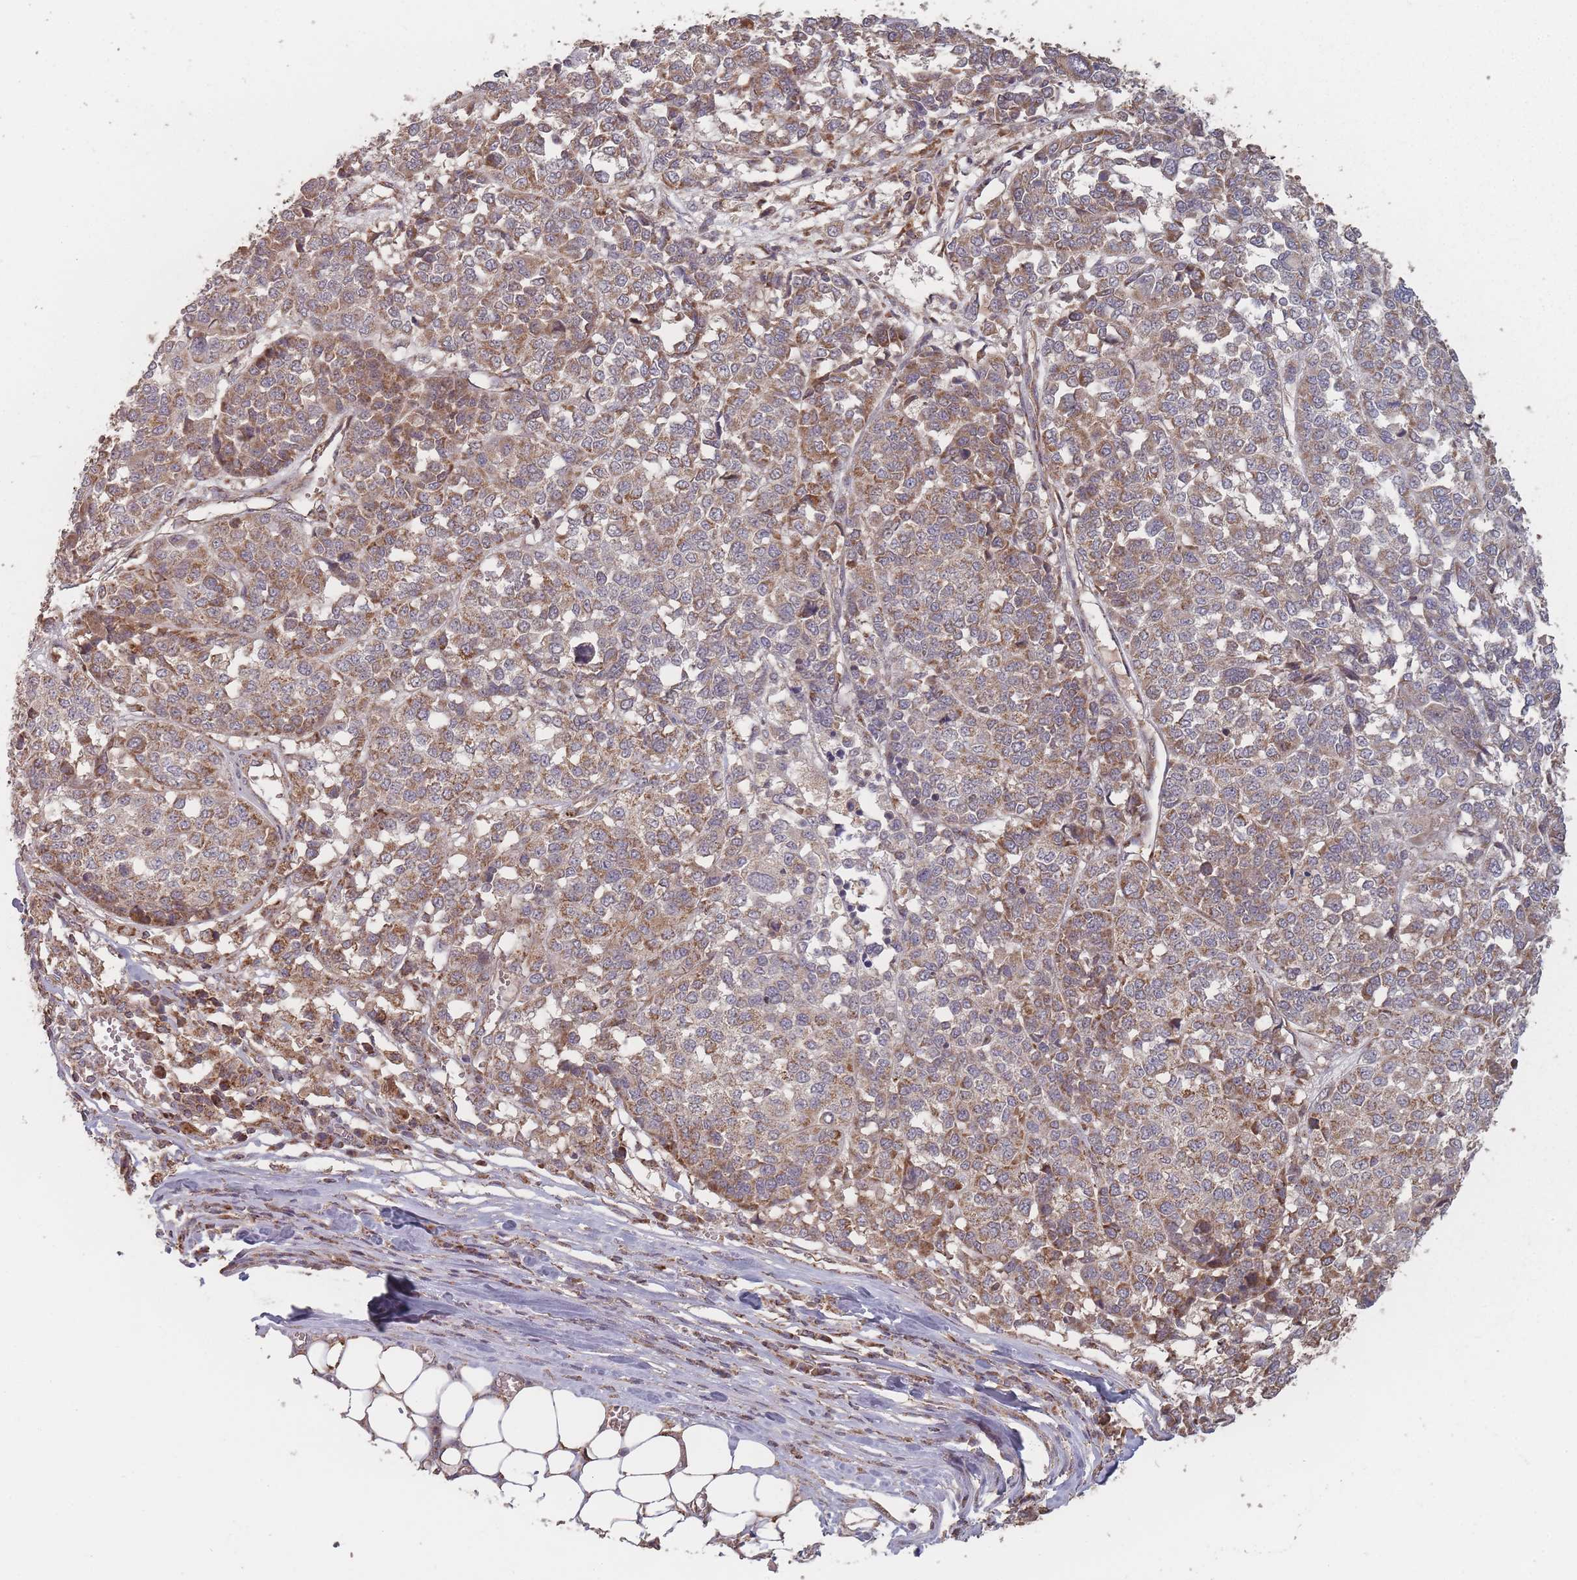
{"staining": {"intensity": "moderate", "quantity": ">75%", "location": "cytoplasmic/membranous"}, "tissue": "melanoma", "cell_type": "Tumor cells", "image_type": "cancer", "snomed": [{"axis": "morphology", "description": "Malignant melanoma, Metastatic site"}, {"axis": "topography", "description": "Lymph node"}], "caption": "Malignant melanoma (metastatic site) tissue displays moderate cytoplasmic/membranous expression in about >75% of tumor cells, visualized by immunohistochemistry.", "gene": "LYRM7", "patient": {"sex": "male", "age": 44}}